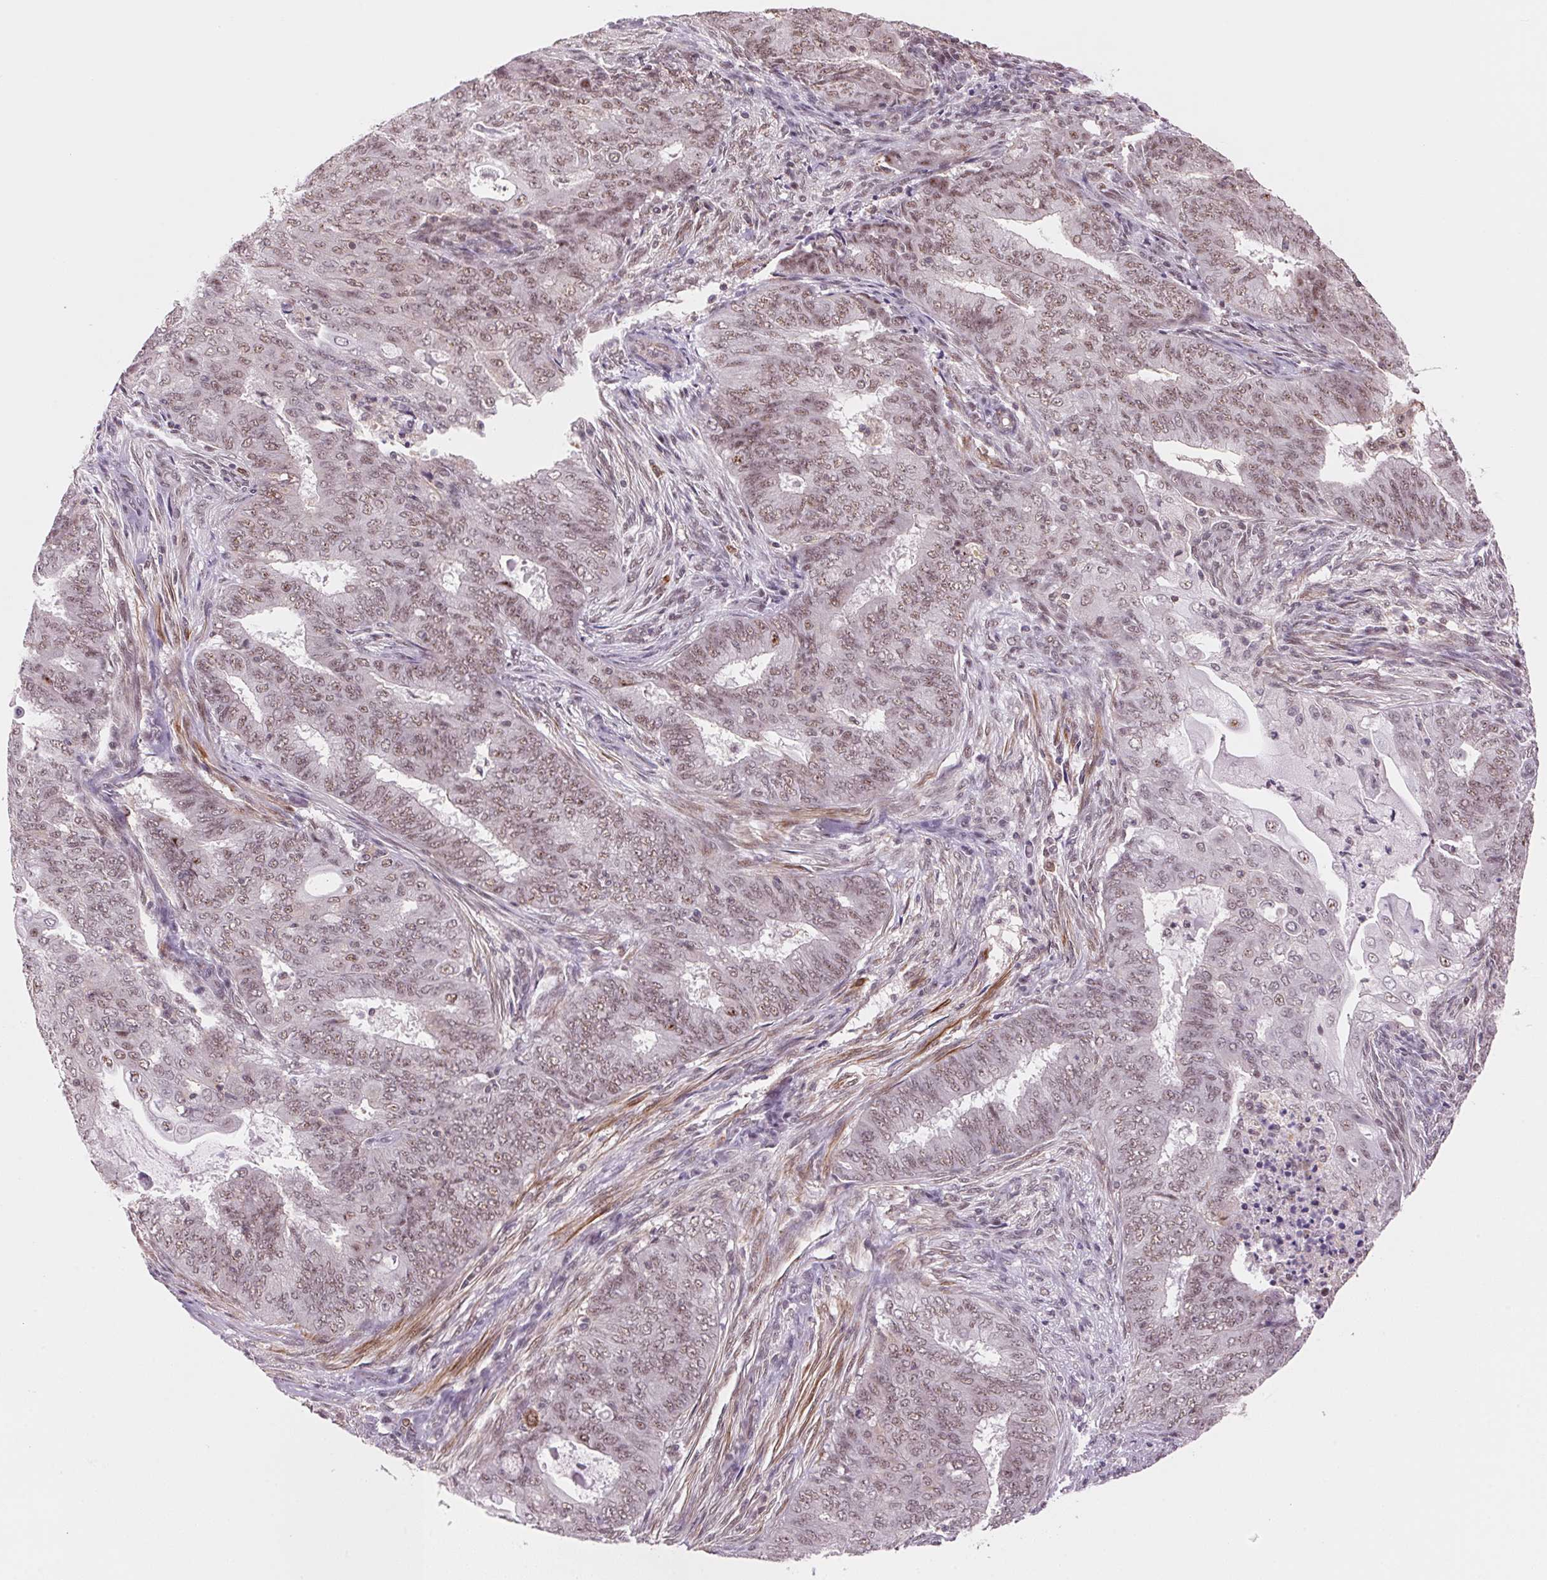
{"staining": {"intensity": "weak", "quantity": "25%-75%", "location": "nuclear"}, "tissue": "endometrial cancer", "cell_type": "Tumor cells", "image_type": "cancer", "snomed": [{"axis": "morphology", "description": "Adenocarcinoma, NOS"}, {"axis": "topography", "description": "Endometrium"}], "caption": "Immunohistochemistry (IHC) image of endometrial adenocarcinoma stained for a protein (brown), which displays low levels of weak nuclear positivity in about 25%-75% of tumor cells.", "gene": "HNRNPDL", "patient": {"sex": "female", "age": 62}}